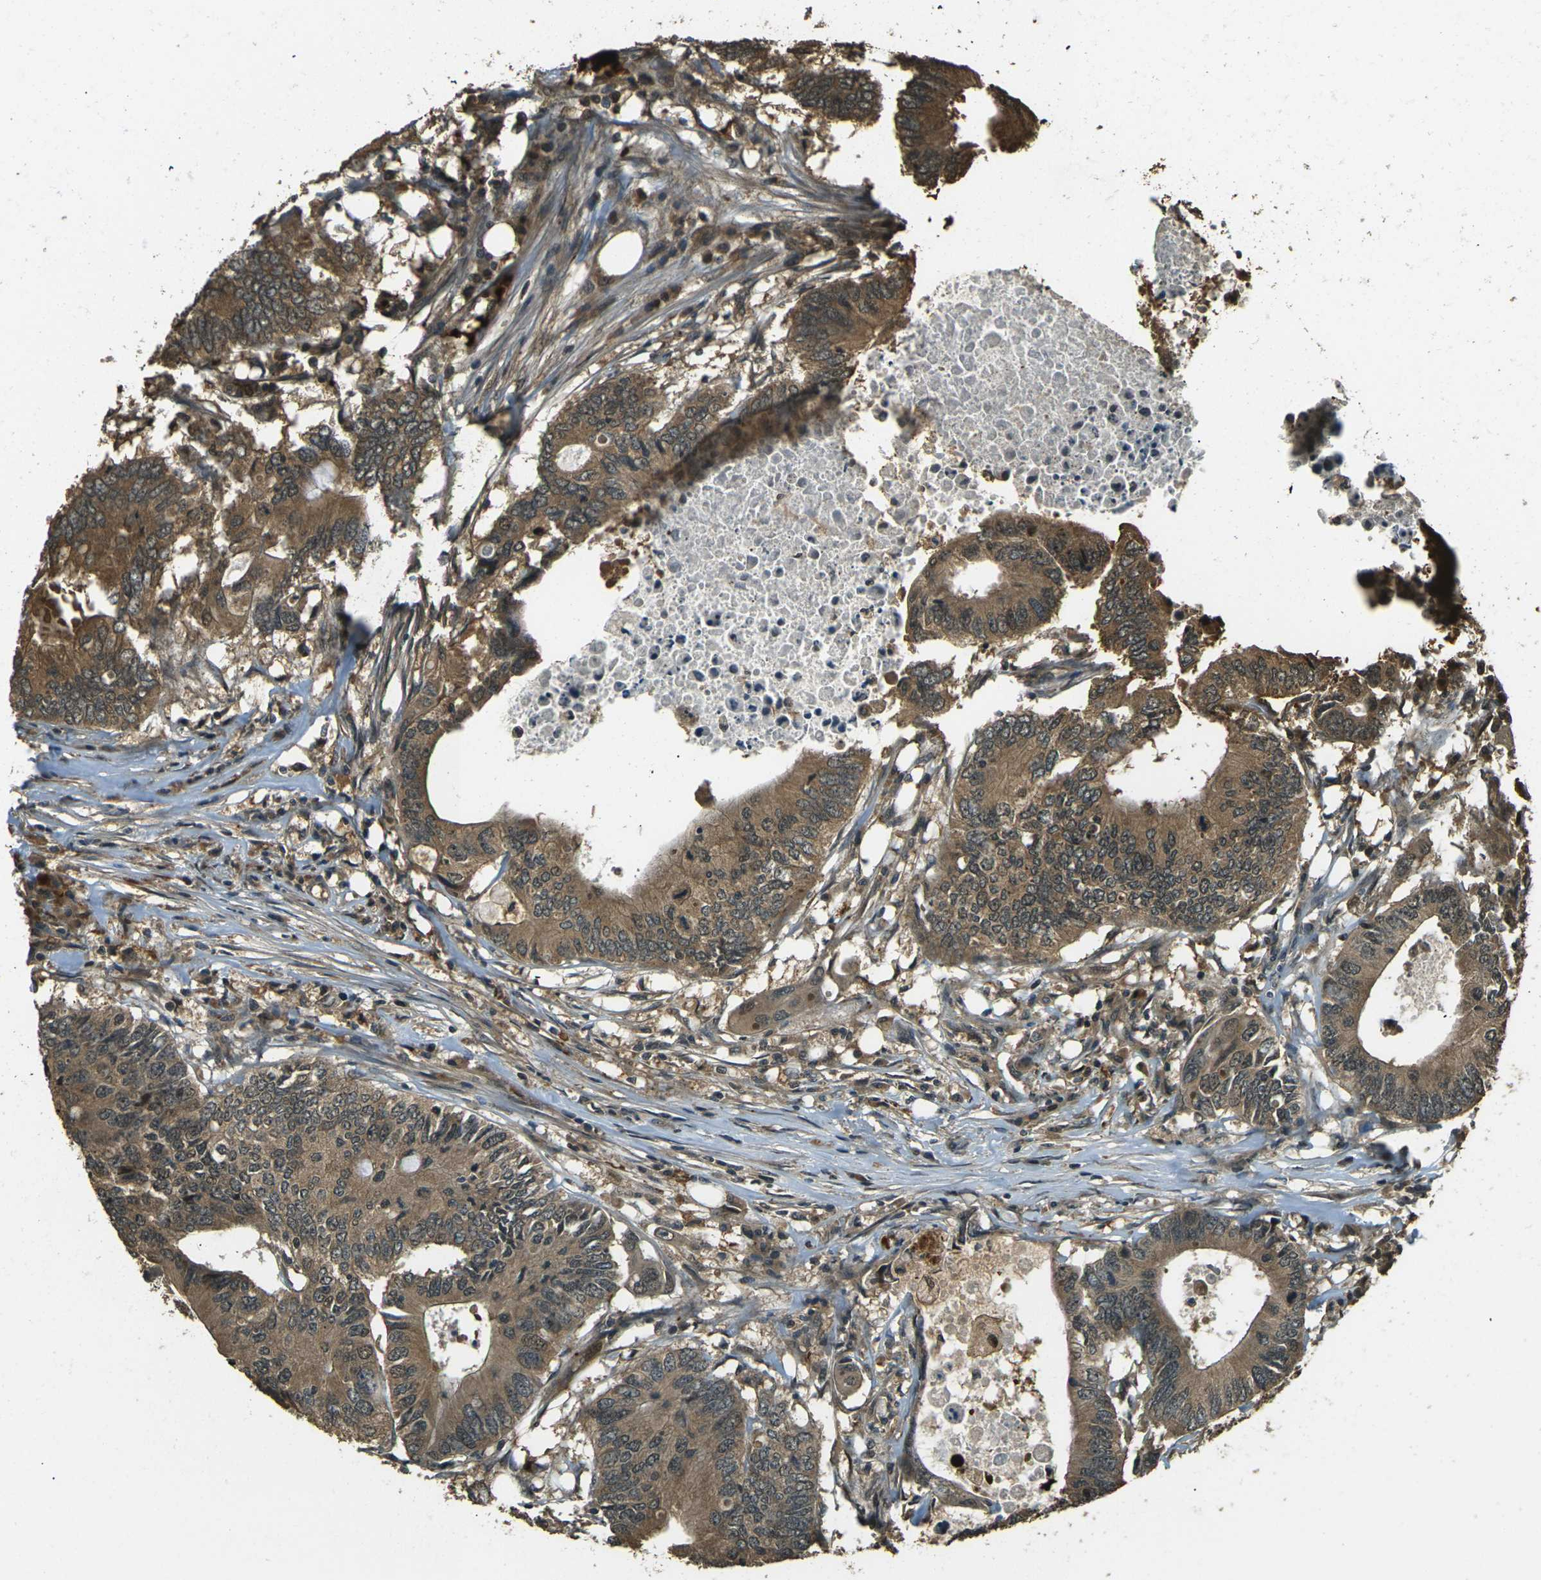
{"staining": {"intensity": "moderate", "quantity": ">75%", "location": "cytoplasmic/membranous"}, "tissue": "colorectal cancer", "cell_type": "Tumor cells", "image_type": "cancer", "snomed": [{"axis": "morphology", "description": "Adenocarcinoma, NOS"}, {"axis": "topography", "description": "Colon"}], "caption": "Colorectal cancer stained with a brown dye reveals moderate cytoplasmic/membranous positive staining in about >75% of tumor cells.", "gene": "TOR1A", "patient": {"sex": "male", "age": 71}}